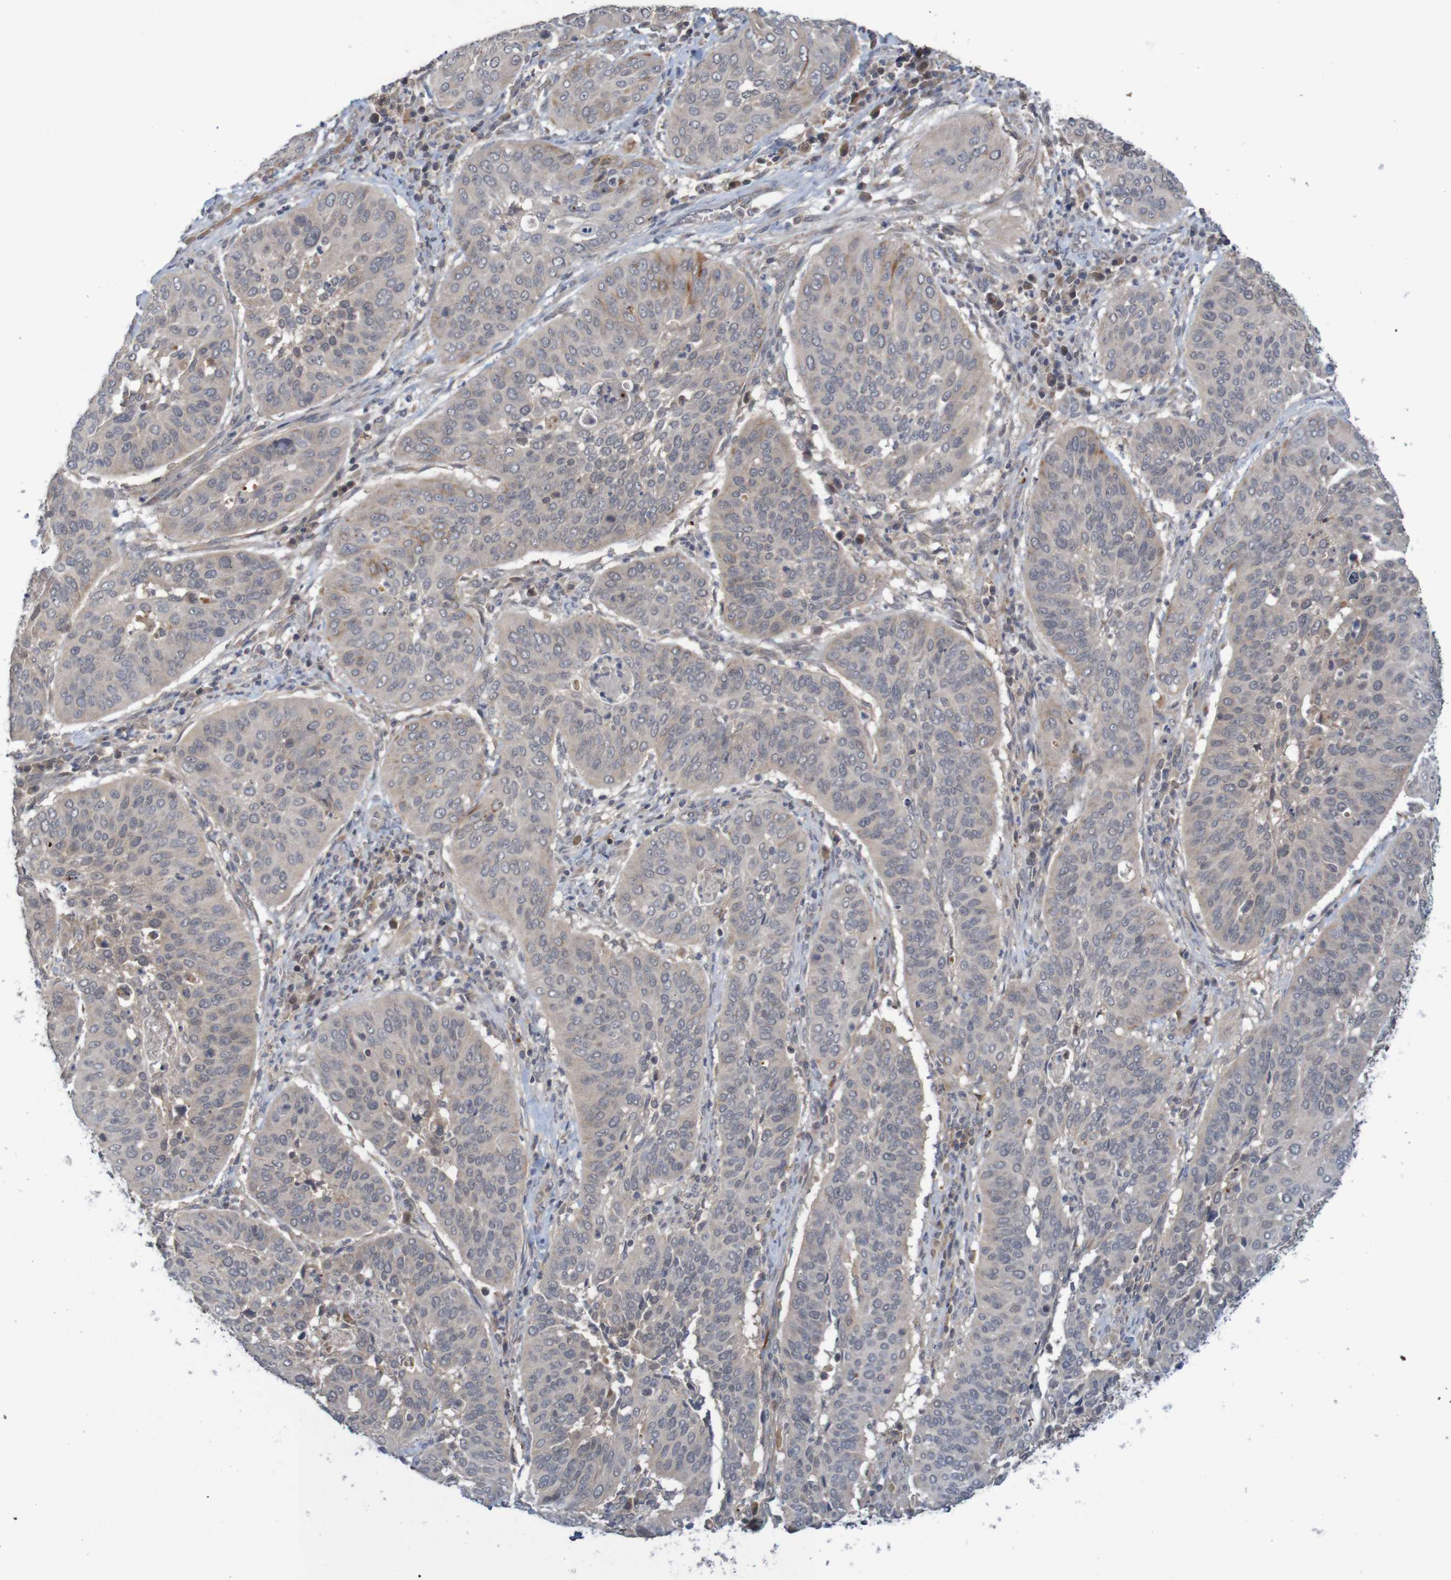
{"staining": {"intensity": "weak", "quantity": ">75%", "location": "cytoplasmic/membranous"}, "tissue": "cervical cancer", "cell_type": "Tumor cells", "image_type": "cancer", "snomed": [{"axis": "morphology", "description": "Normal tissue, NOS"}, {"axis": "morphology", "description": "Squamous cell carcinoma, NOS"}, {"axis": "topography", "description": "Cervix"}], "caption": "Cervical cancer tissue demonstrates weak cytoplasmic/membranous expression in about >75% of tumor cells (DAB (3,3'-diaminobenzidine) IHC, brown staining for protein, blue staining for nuclei).", "gene": "ANKK1", "patient": {"sex": "female", "age": 39}}